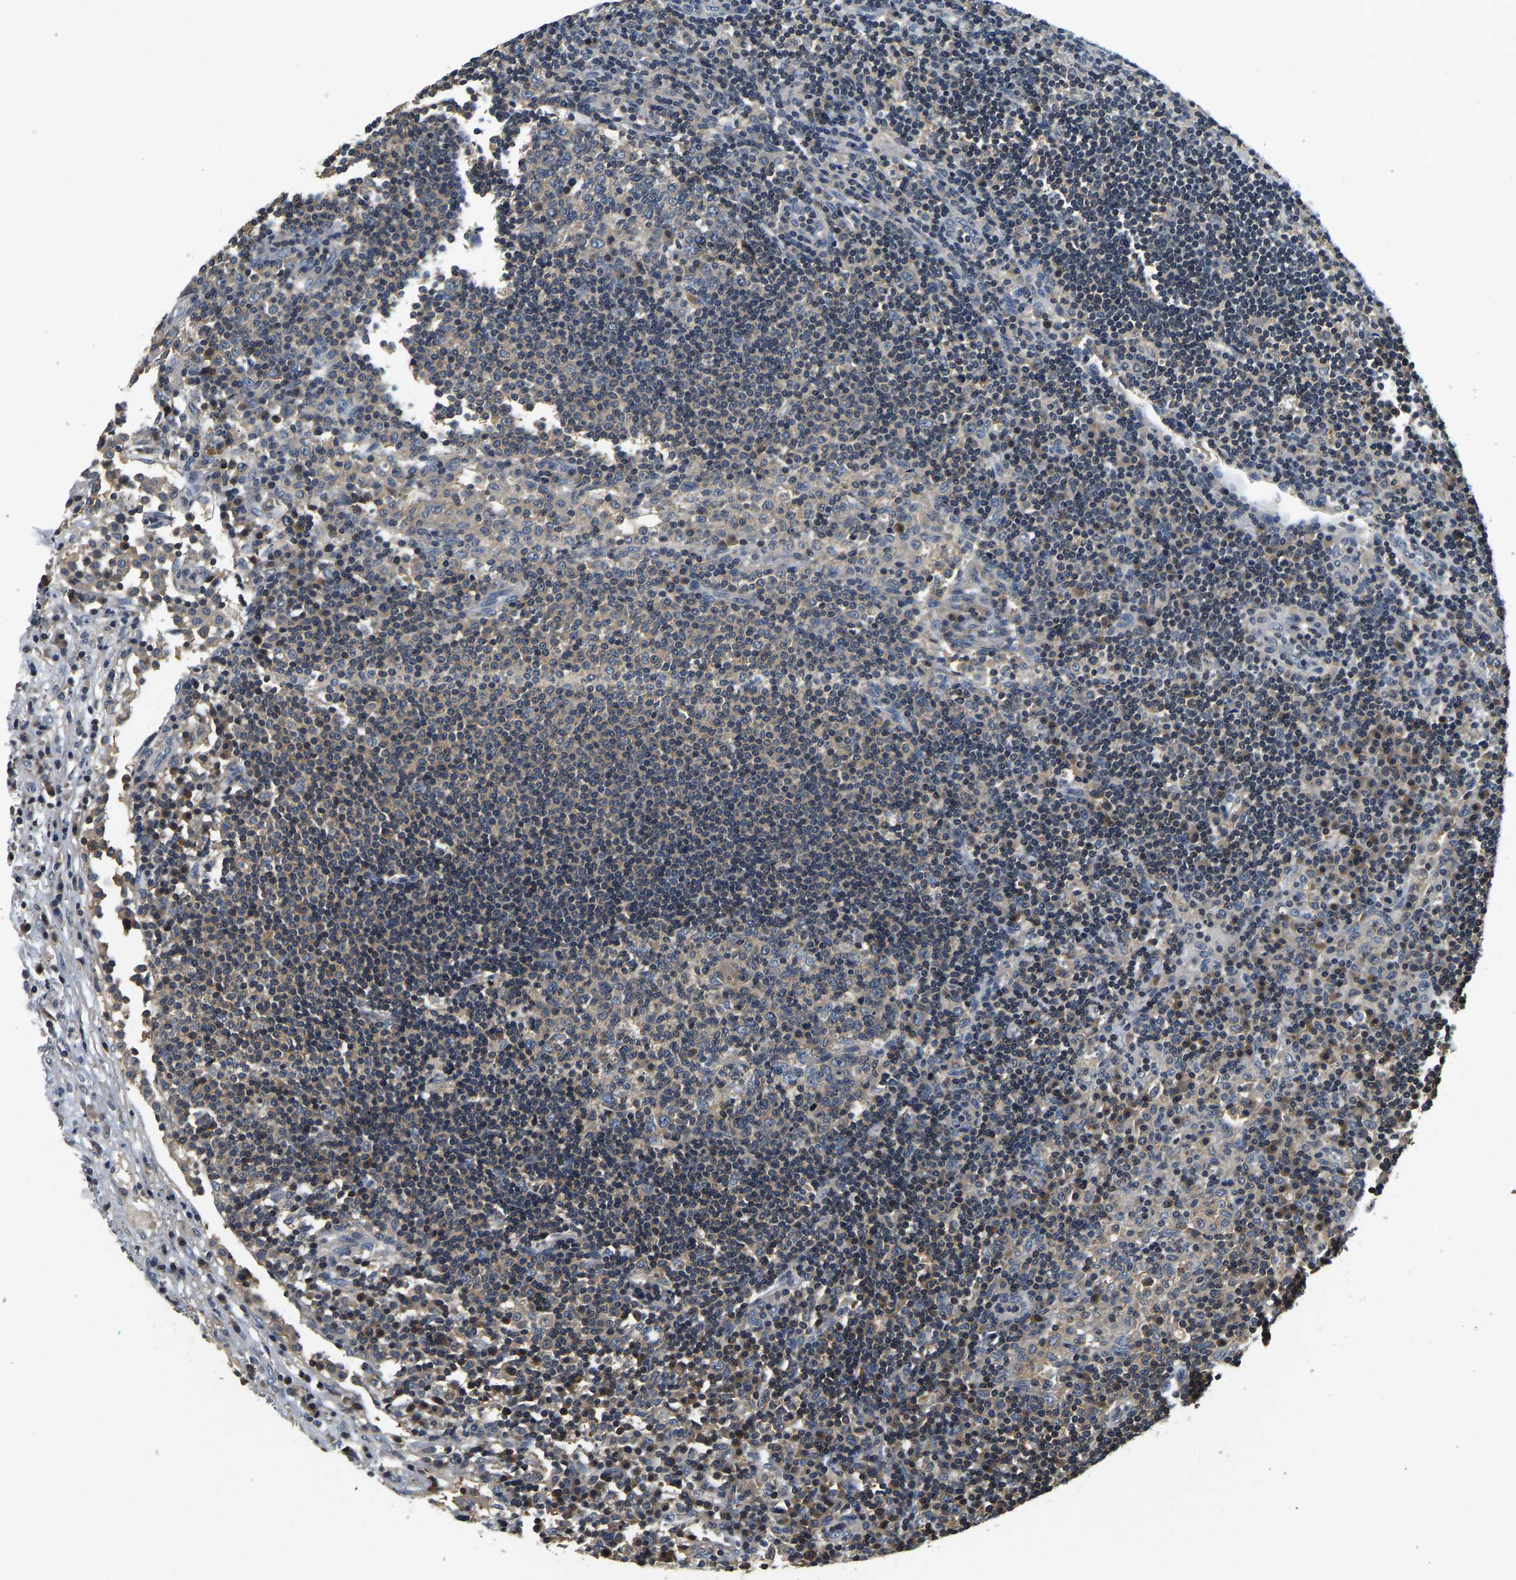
{"staining": {"intensity": "weak", "quantity": ">75%", "location": "cytoplasmic/membranous"}, "tissue": "lymph node", "cell_type": "Germinal center cells", "image_type": "normal", "snomed": [{"axis": "morphology", "description": "Normal tissue, NOS"}, {"axis": "topography", "description": "Lymph node"}], "caption": "Immunohistochemistry of benign lymph node displays low levels of weak cytoplasmic/membranous staining in approximately >75% of germinal center cells.", "gene": "RESF1", "patient": {"sex": "female", "age": 53}}